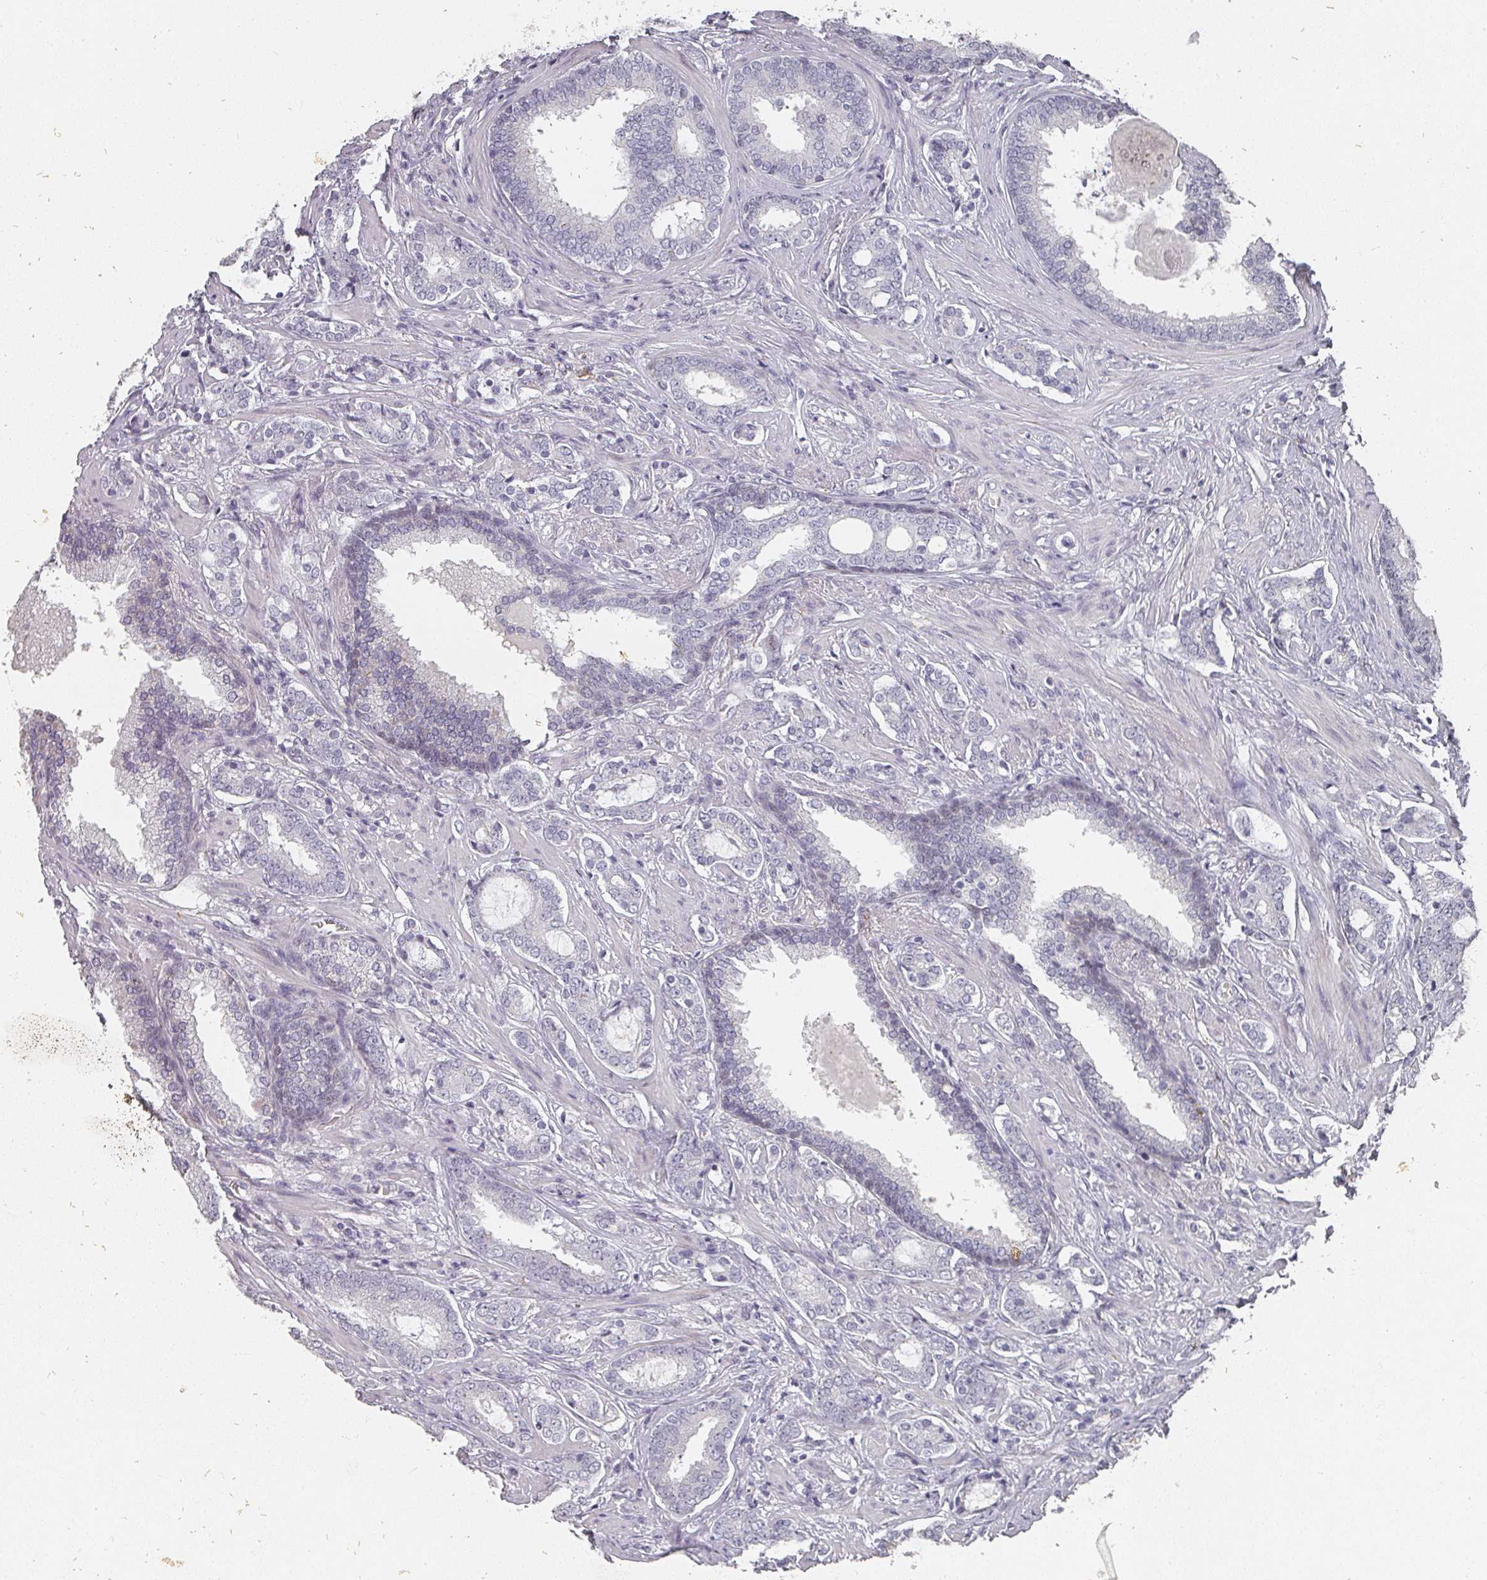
{"staining": {"intensity": "negative", "quantity": "none", "location": "none"}, "tissue": "prostate cancer", "cell_type": "Tumor cells", "image_type": "cancer", "snomed": [{"axis": "morphology", "description": "Adenocarcinoma, High grade"}, {"axis": "topography", "description": "Prostate"}], "caption": "Prostate cancer was stained to show a protein in brown. There is no significant positivity in tumor cells. Nuclei are stained in blue.", "gene": "SHISA2", "patient": {"sex": "male", "age": 63}}